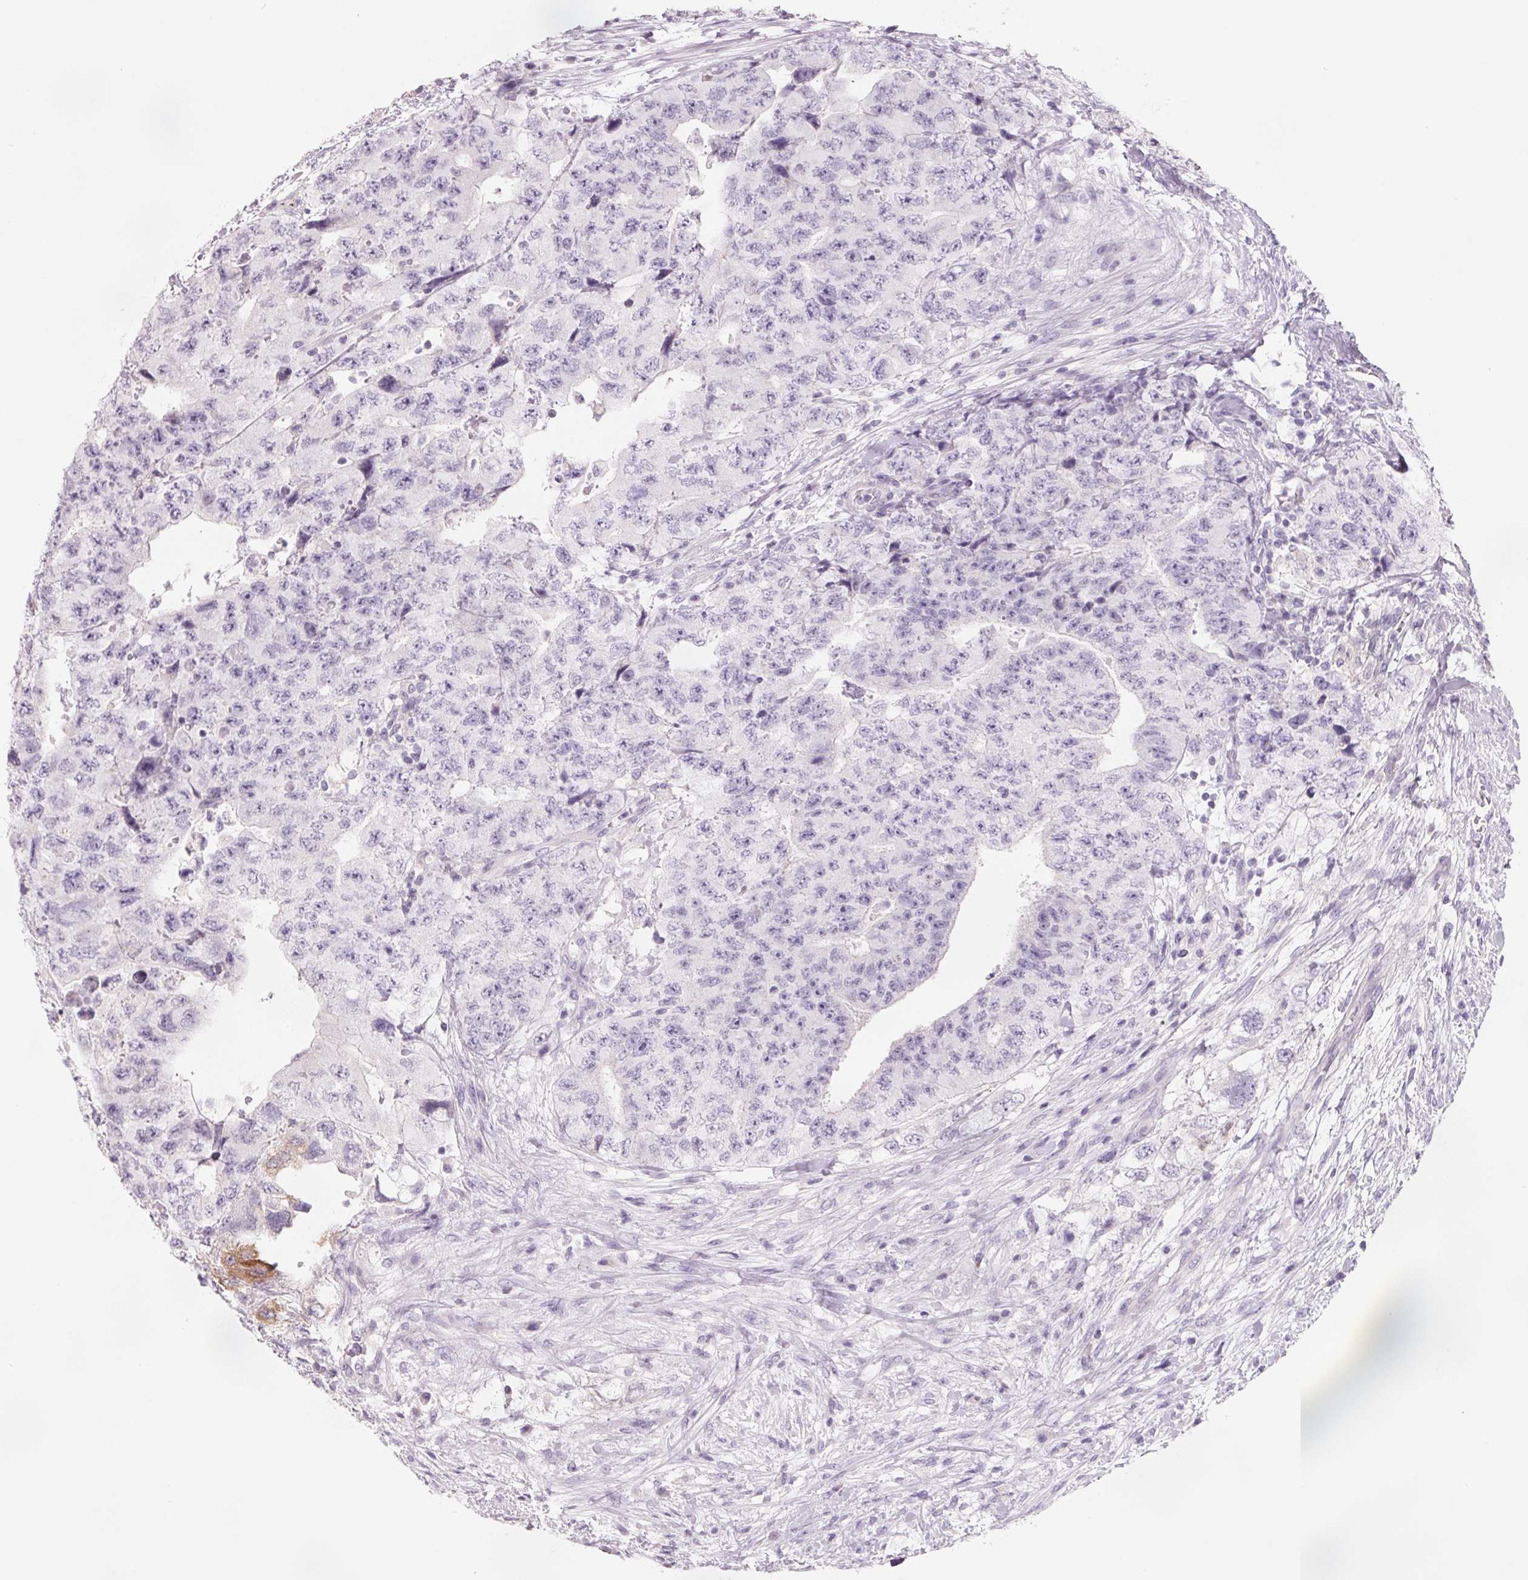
{"staining": {"intensity": "negative", "quantity": "none", "location": "none"}, "tissue": "testis cancer", "cell_type": "Tumor cells", "image_type": "cancer", "snomed": [{"axis": "morphology", "description": "Carcinoma, Embryonal, NOS"}, {"axis": "topography", "description": "Testis"}], "caption": "This is an immunohistochemistry (IHC) histopathology image of testis embryonal carcinoma. There is no positivity in tumor cells.", "gene": "FTCD", "patient": {"sex": "male", "age": 24}}